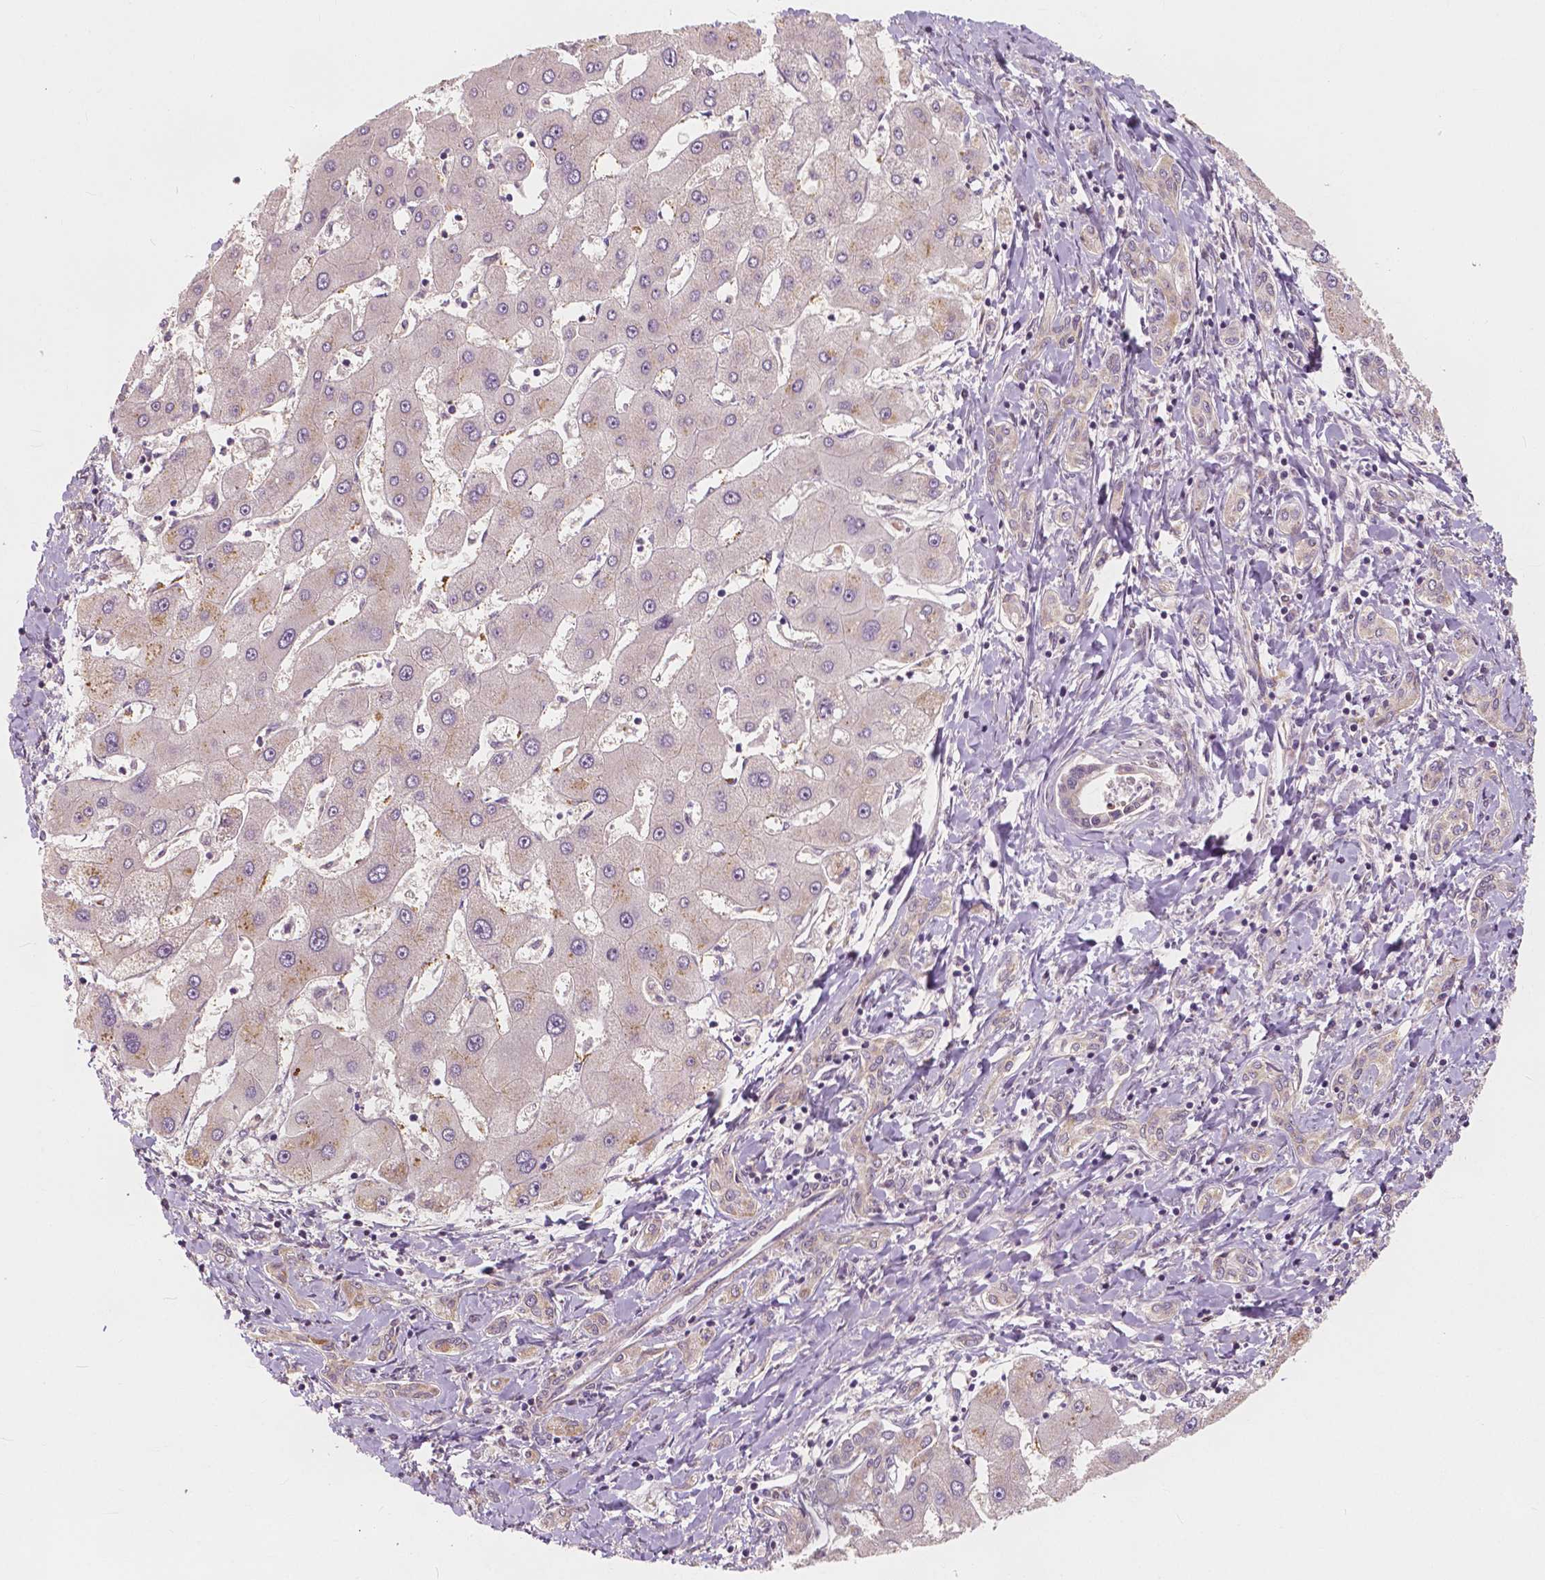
{"staining": {"intensity": "negative", "quantity": "none", "location": "none"}, "tissue": "liver cancer", "cell_type": "Tumor cells", "image_type": "cancer", "snomed": [{"axis": "morphology", "description": "Cholangiocarcinoma"}, {"axis": "topography", "description": "Liver"}], "caption": "Tumor cells show no significant staining in cholangiocarcinoma (liver).", "gene": "SNX12", "patient": {"sex": "male", "age": 66}}